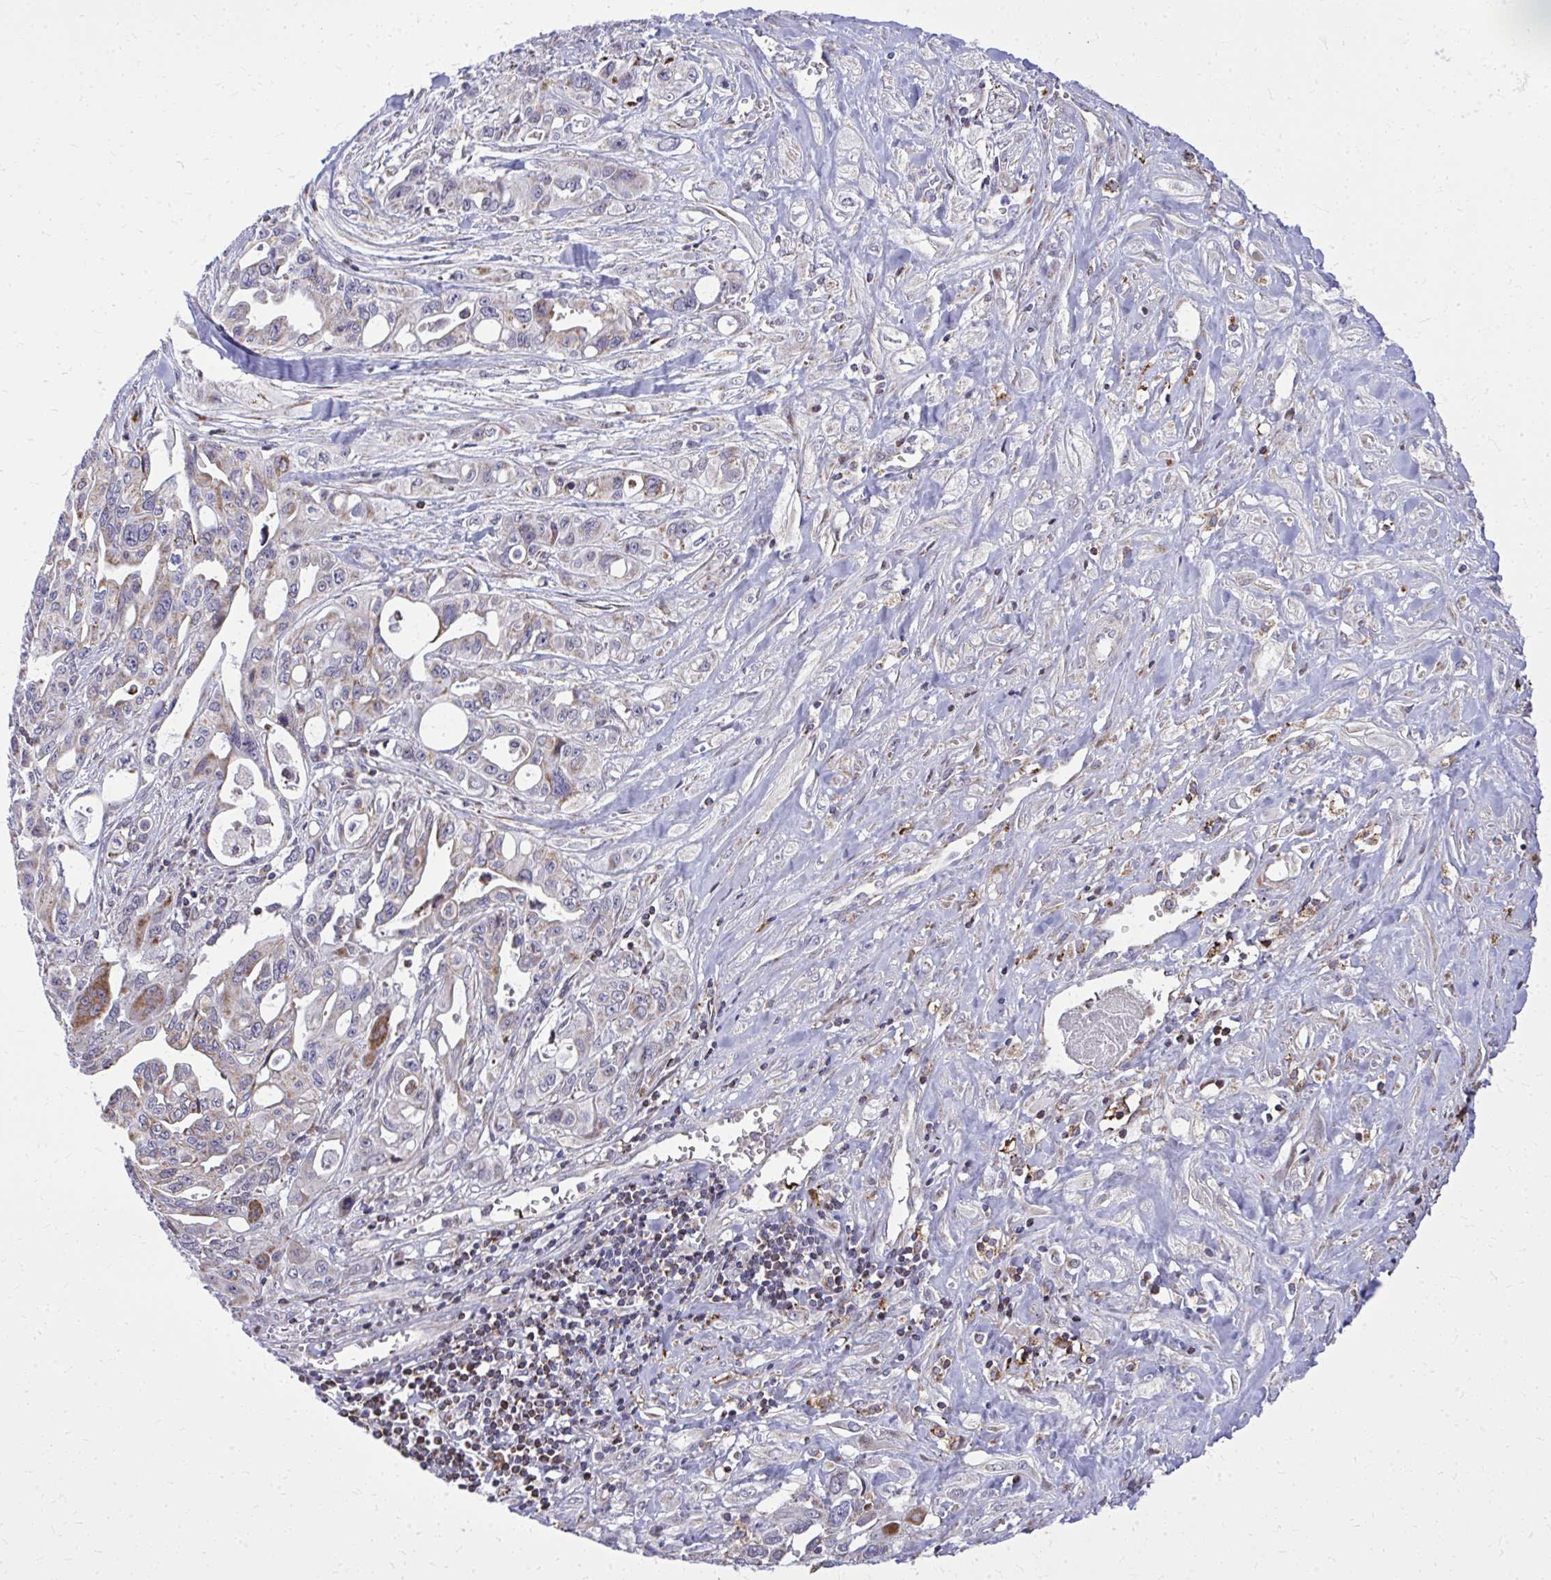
{"staining": {"intensity": "moderate", "quantity": "<25%", "location": "cytoplasmic/membranous"}, "tissue": "pancreatic cancer", "cell_type": "Tumor cells", "image_type": "cancer", "snomed": [{"axis": "morphology", "description": "Adenocarcinoma, NOS"}, {"axis": "topography", "description": "Pancreas"}], "caption": "Immunohistochemical staining of pancreatic adenocarcinoma displays low levels of moderate cytoplasmic/membranous positivity in about <25% of tumor cells. The staining was performed using DAB (3,3'-diaminobenzidine) to visualize the protein expression in brown, while the nuclei were stained in blue with hematoxylin (Magnification: 20x).", "gene": "ZNF362", "patient": {"sex": "female", "age": 47}}